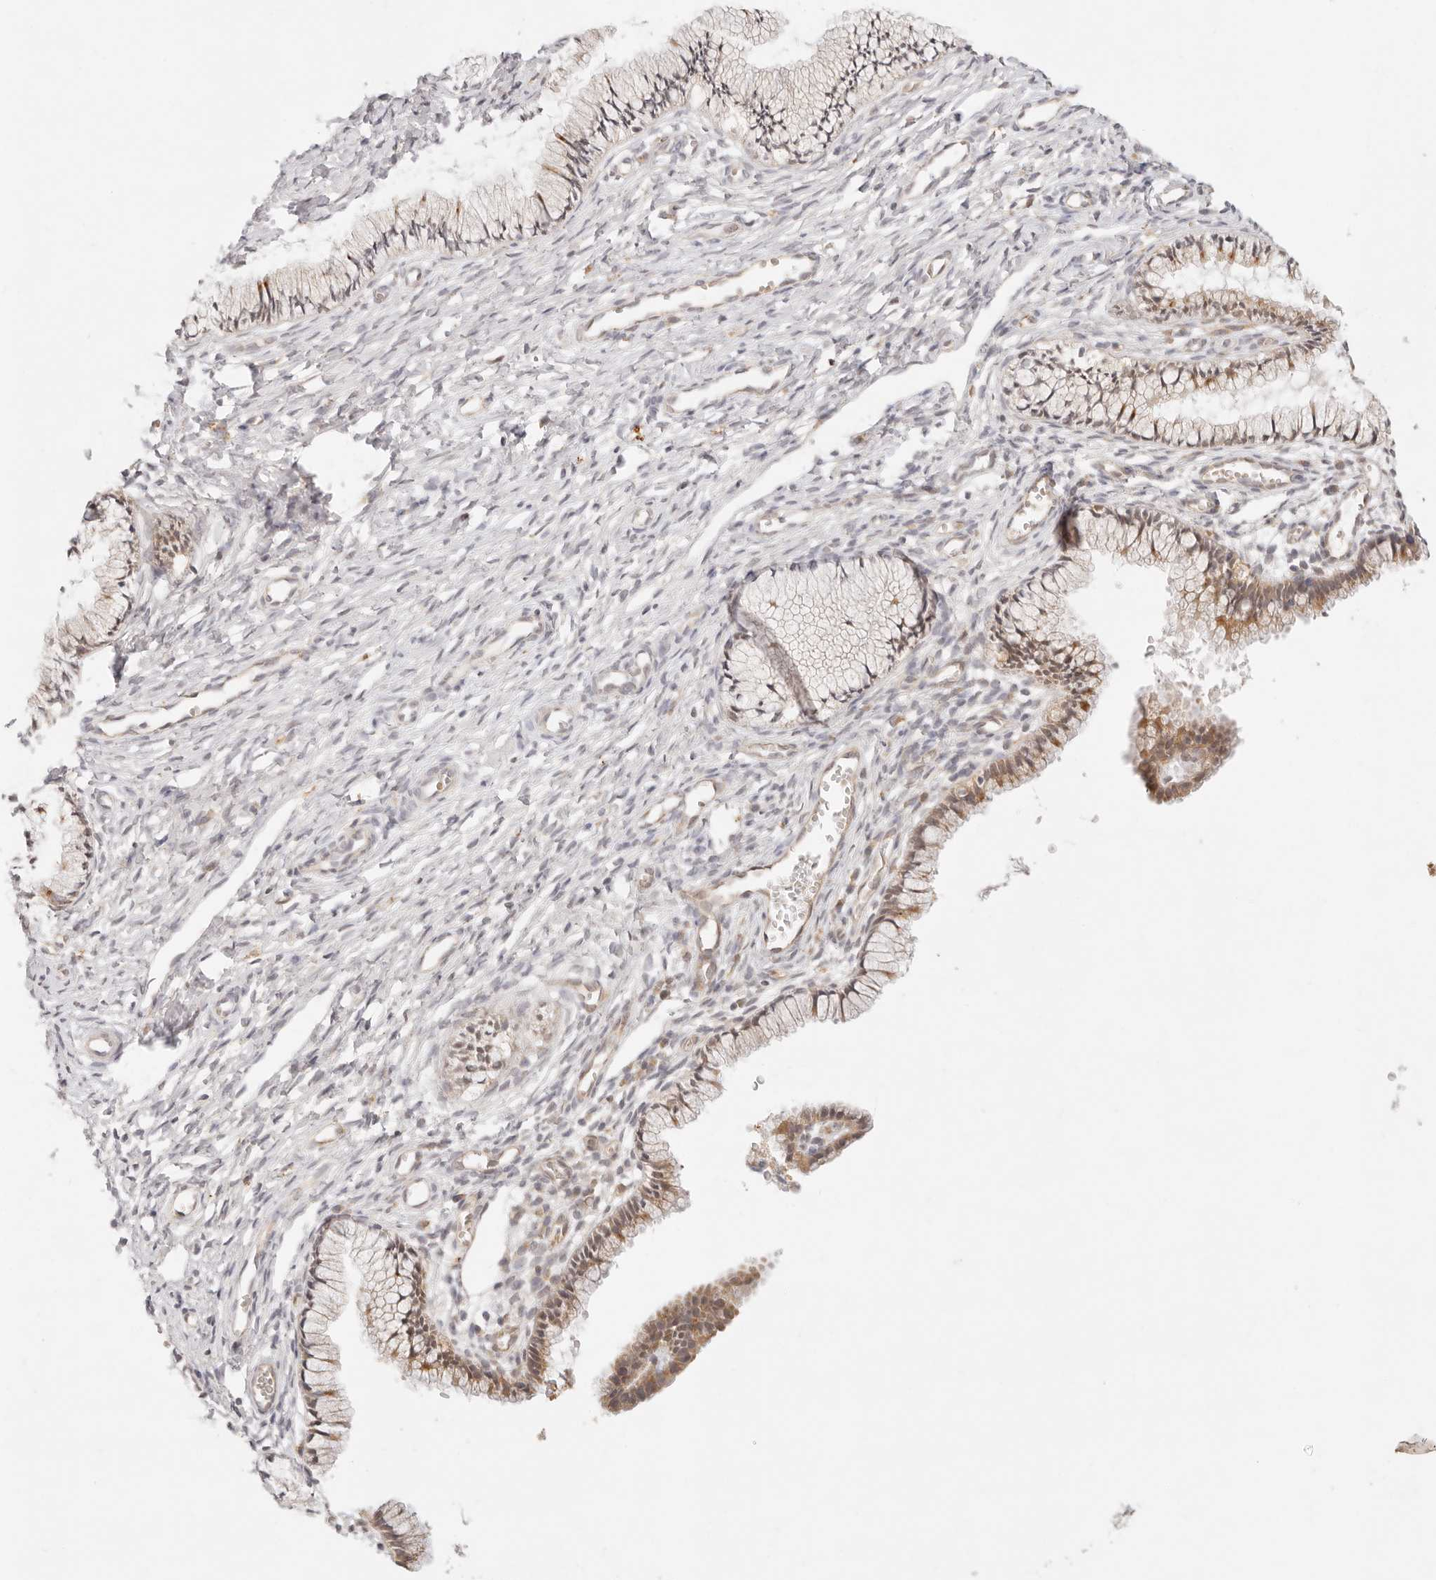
{"staining": {"intensity": "moderate", "quantity": "25%-75%", "location": "cytoplasmic/membranous"}, "tissue": "cervix", "cell_type": "Glandular cells", "image_type": "normal", "snomed": [{"axis": "morphology", "description": "Normal tissue, NOS"}, {"axis": "topography", "description": "Cervix"}], "caption": "An immunohistochemistry (IHC) image of benign tissue is shown. Protein staining in brown labels moderate cytoplasmic/membranous positivity in cervix within glandular cells. Nuclei are stained in blue.", "gene": "GPR156", "patient": {"sex": "female", "age": 27}}